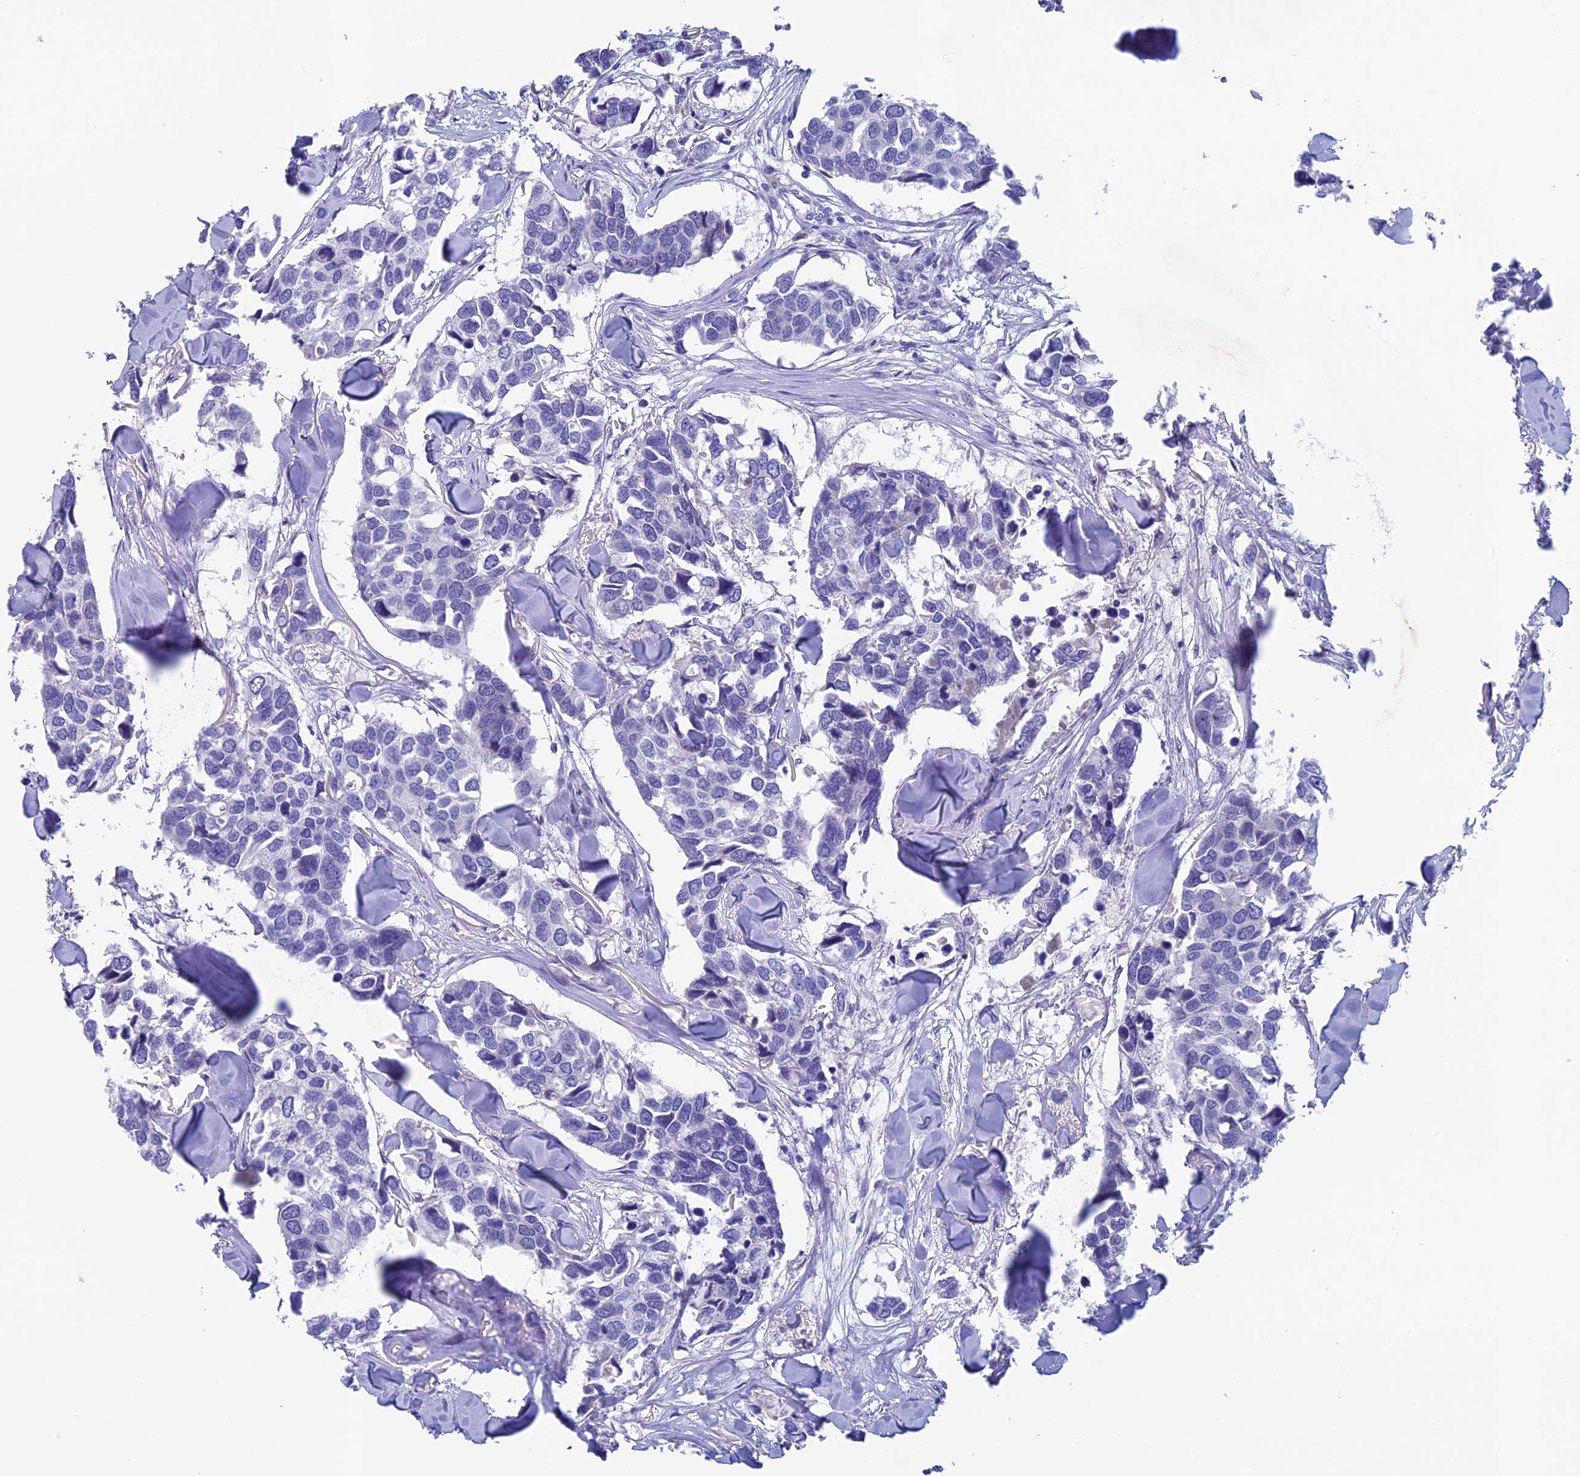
{"staining": {"intensity": "negative", "quantity": "none", "location": "none"}, "tissue": "breast cancer", "cell_type": "Tumor cells", "image_type": "cancer", "snomed": [{"axis": "morphology", "description": "Duct carcinoma"}, {"axis": "topography", "description": "Breast"}], "caption": "IHC histopathology image of human breast cancer (intraductal carcinoma) stained for a protein (brown), which displays no expression in tumor cells.", "gene": "INSYN1", "patient": {"sex": "female", "age": 83}}